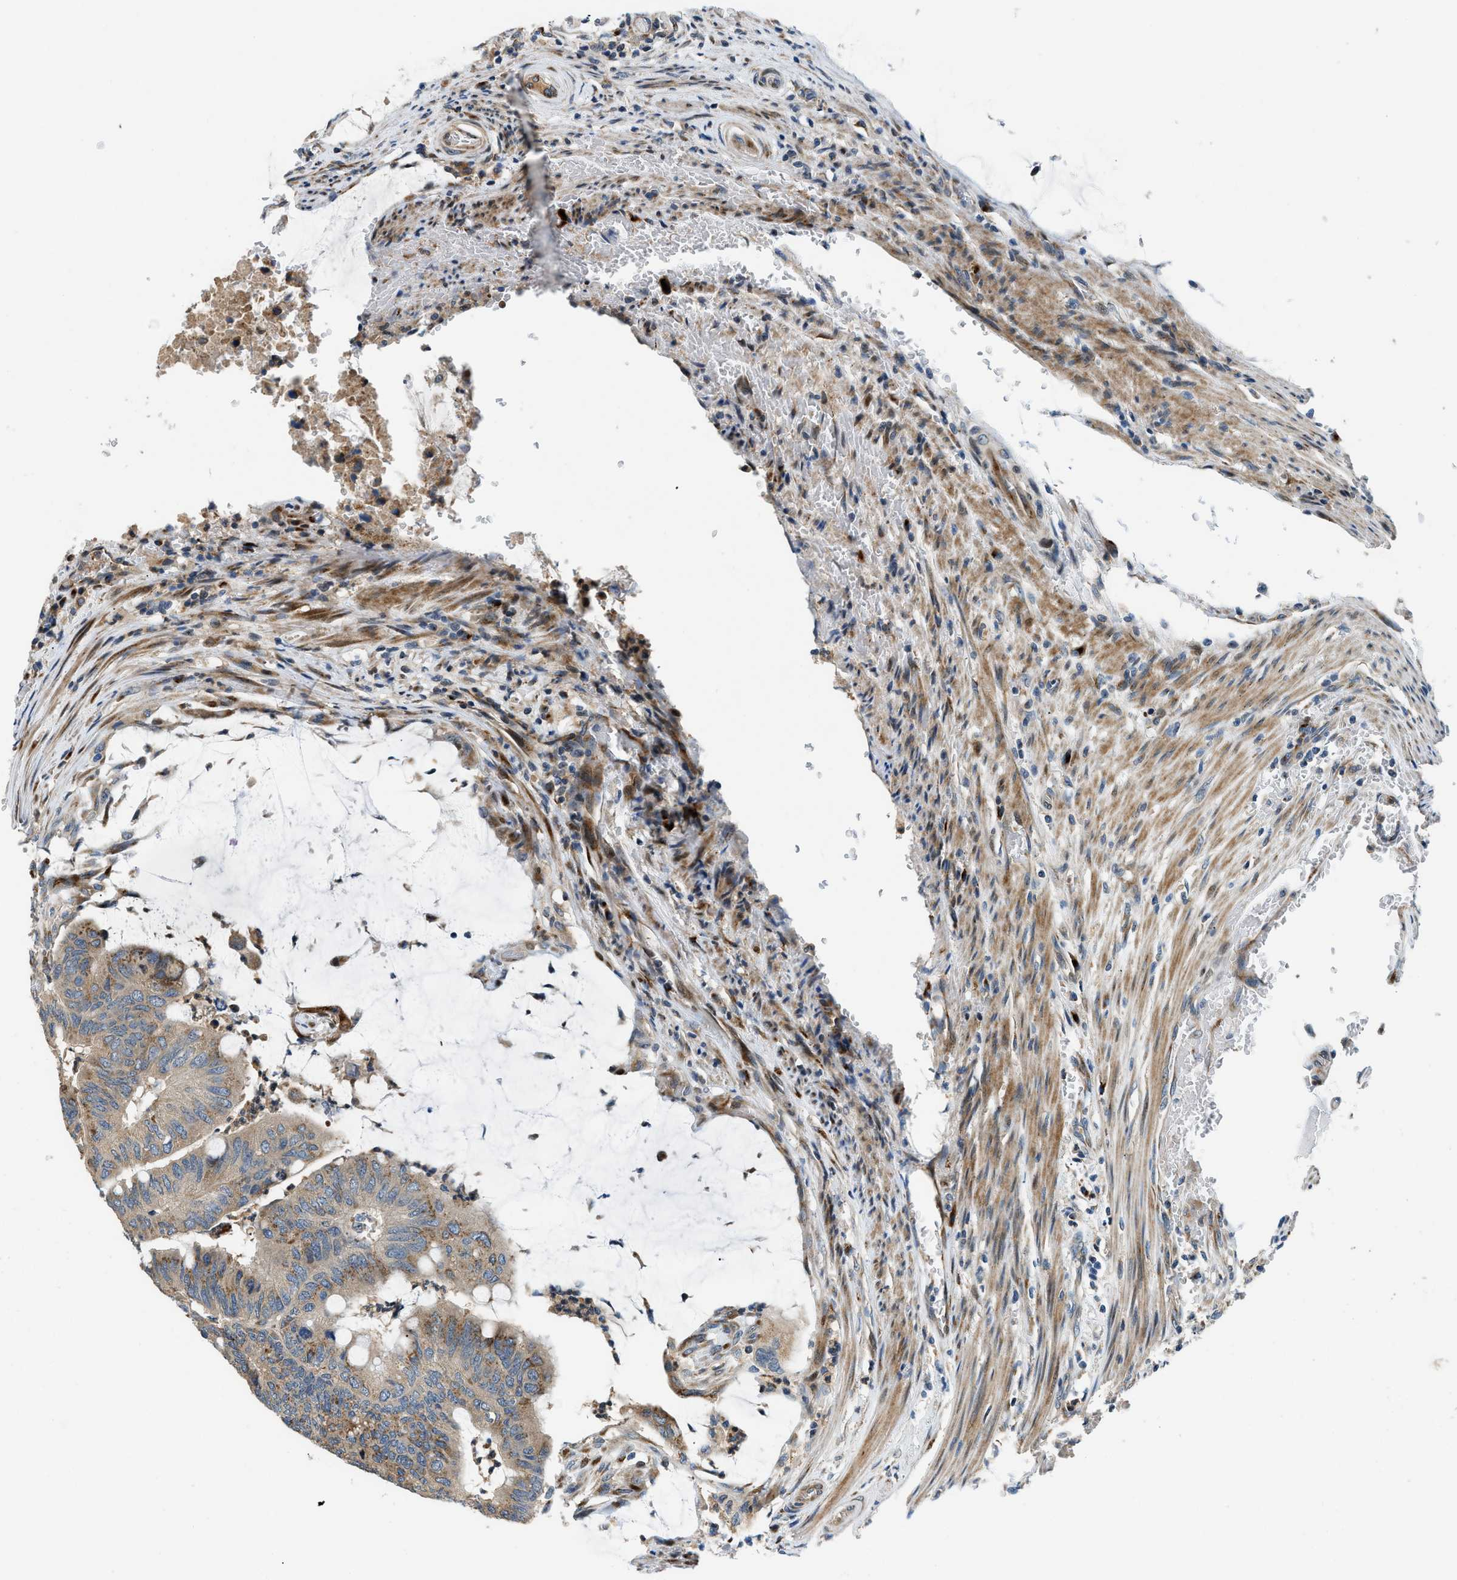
{"staining": {"intensity": "moderate", "quantity": ">75%", "location": "cytoplasmic/membranous"}, "tissue": "colorectal cancer", "cell_type": "Tumor cells", "image_type": "cancer", "snomed": [{"axis": "morphology", "description": "Normal tissue, NOS"}, {"axis": "morphology", "description": "Adenocarcinoma, NOS"}, {"axis": "topography", "description": "Rectum"}], "caption": "Colorectal cancer (adenocarcinoma) tissue shows moderate cytoplasmic/membranous positivity in approximately >75% of tumor cells", "gene": "FUT8", "patient": {"sex": "male", "age": 92}}